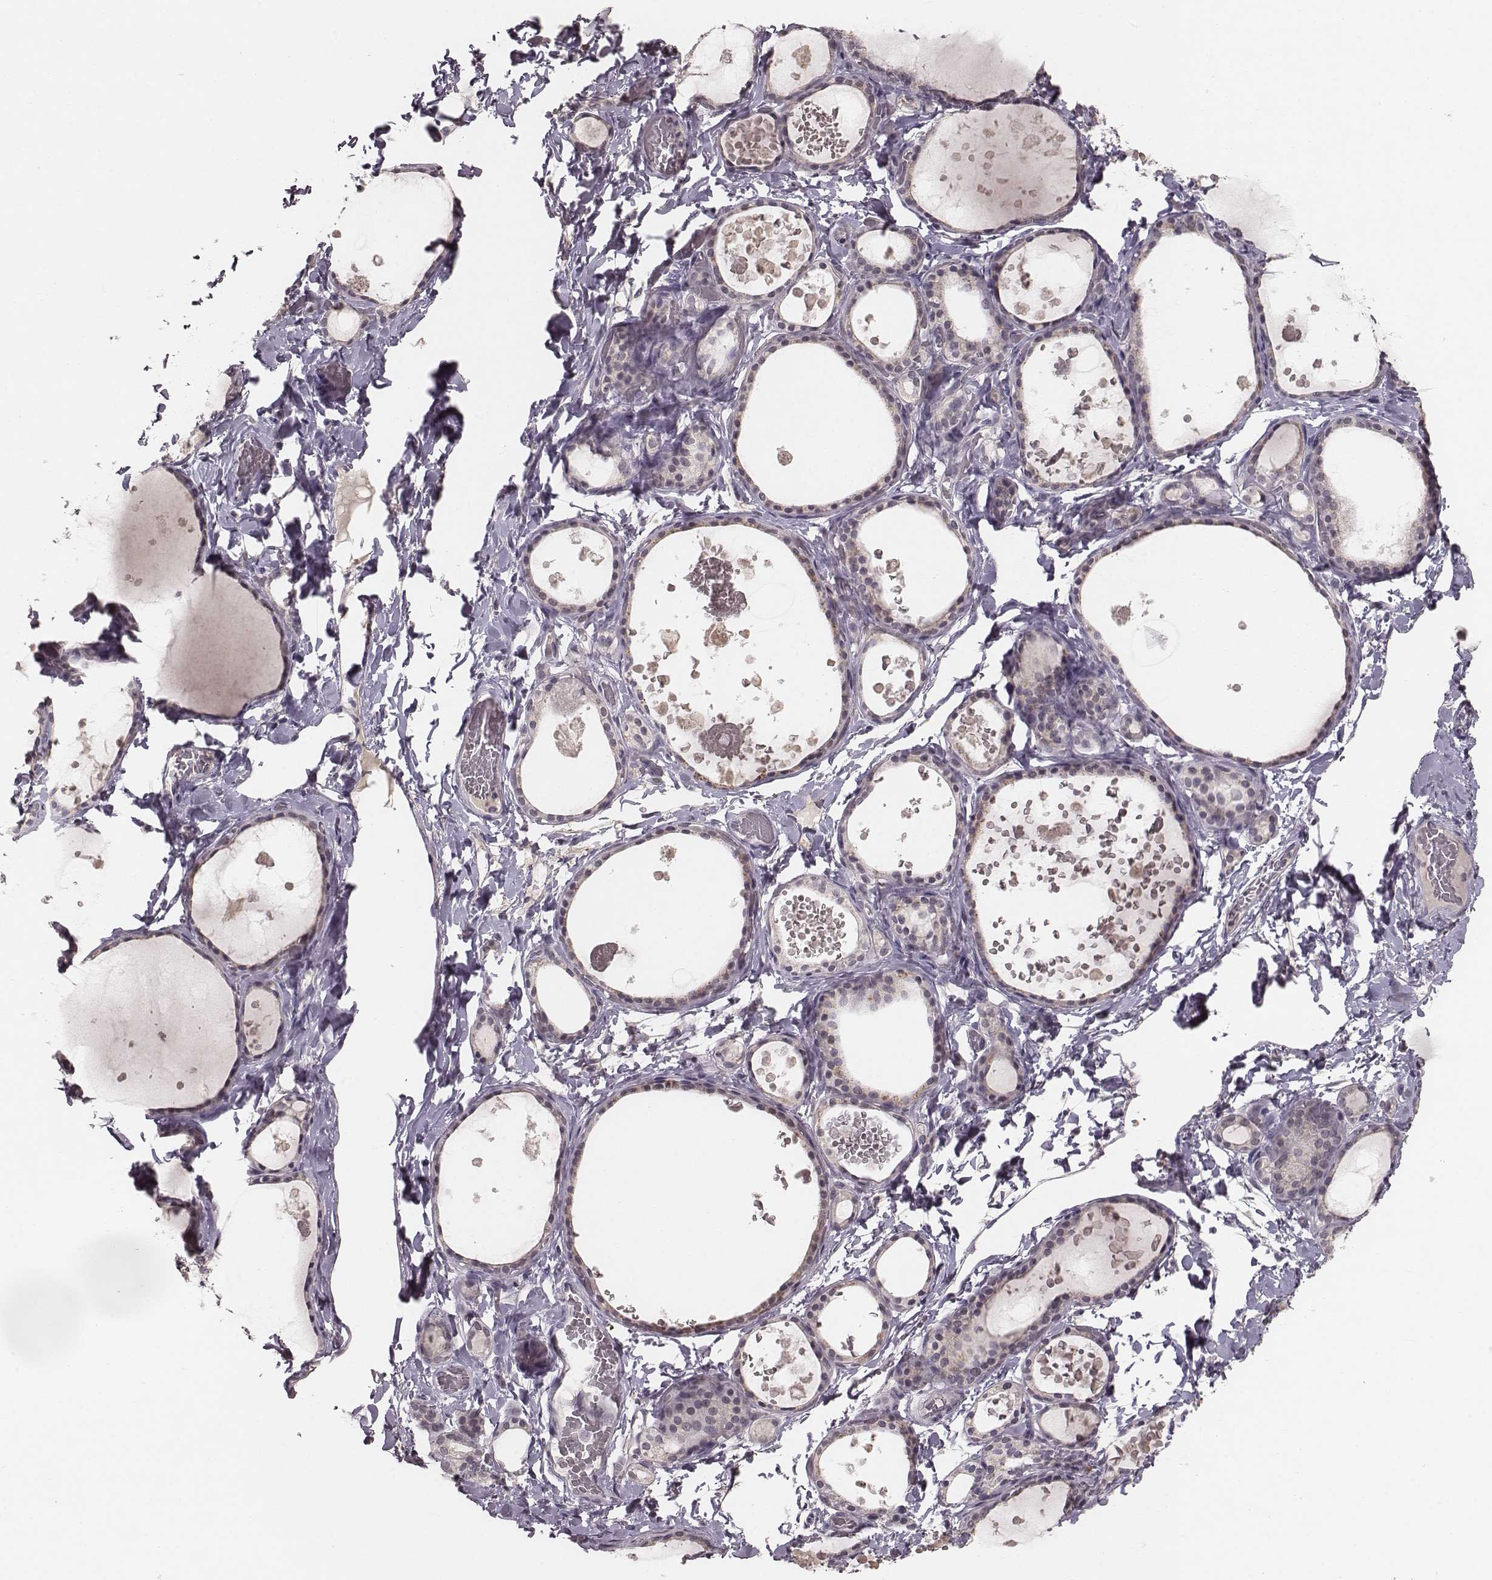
{"staining": {"intensity": "negative", "quantity": "none", "location": "none"}, "tissue": "thyroid gland", "cell_type": "Glandular cells", "image_type": "normal", "snomed": [{"axis": "morphology", "description": "Normal tissue, NOS"}, {"axis": "topography", "description": "Thyroid gland"}], "caption": "Immunohistochemical staining of unremarkable thyroid gland displays no significant positivity in glandular cells.", "gene": "LY6K", "patient": {"sex": "female", "age": 56}}